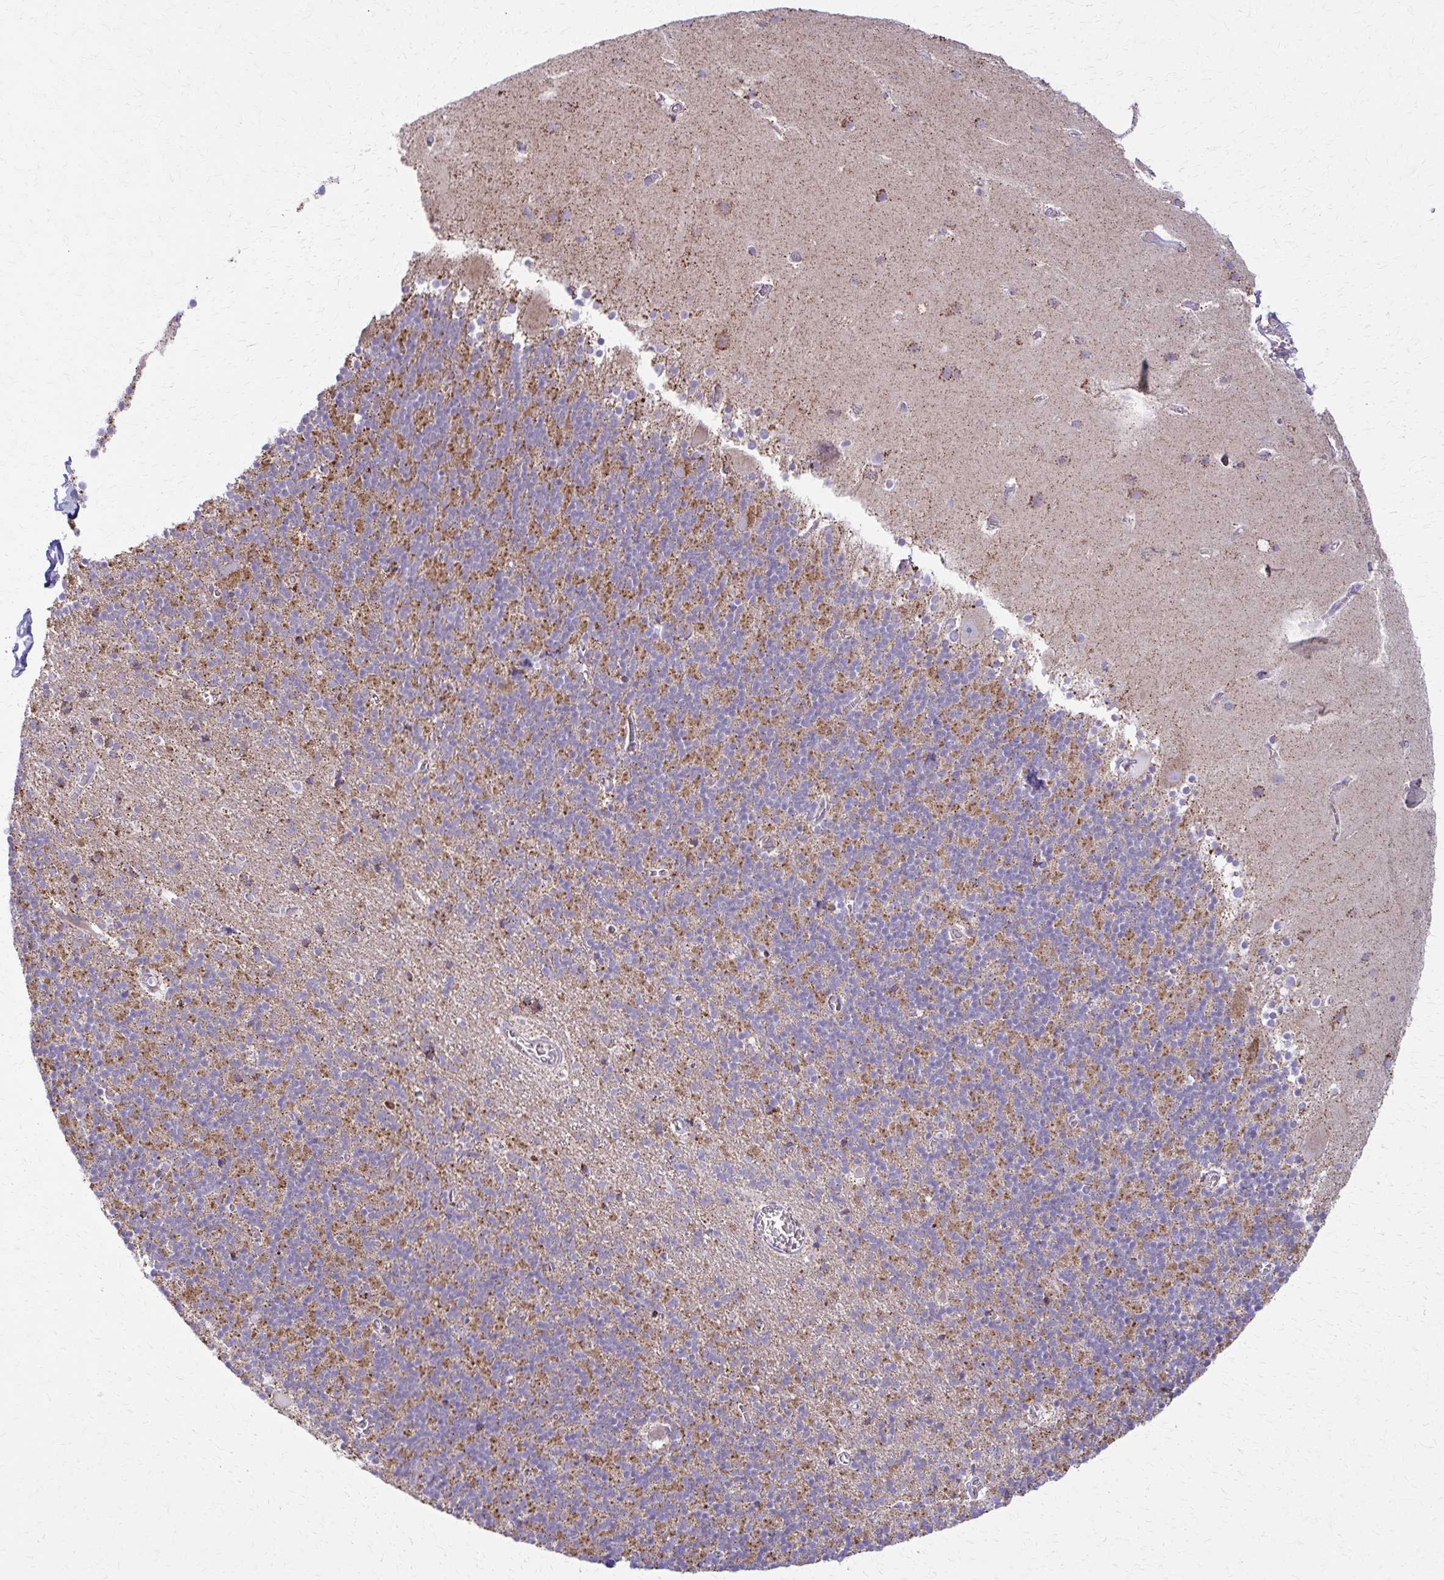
{"staining": {"intensity": "moderate", "quantity": "25%-75%", "location": "cytoplasmic/membranous"}, "tissue": "cerebellum", "cell_type": "Cells in granular layer", "image_type": "normal", "snomed": [{"axis": "morphology", "description": "Normal tissue, NOS"}, {"axis": "topography", "description": "Cerebellum"}], "caption": "DAB (3,3'-diaminobenzidine) immunohistochemical staining of unremarkable cerebellum reveals moderate cytoplasmic/membranous protein staining in about 25%-75% of cells in granular layer.", "gene": "TVP23A", "patient": {"sex": "male", "age": 70}}